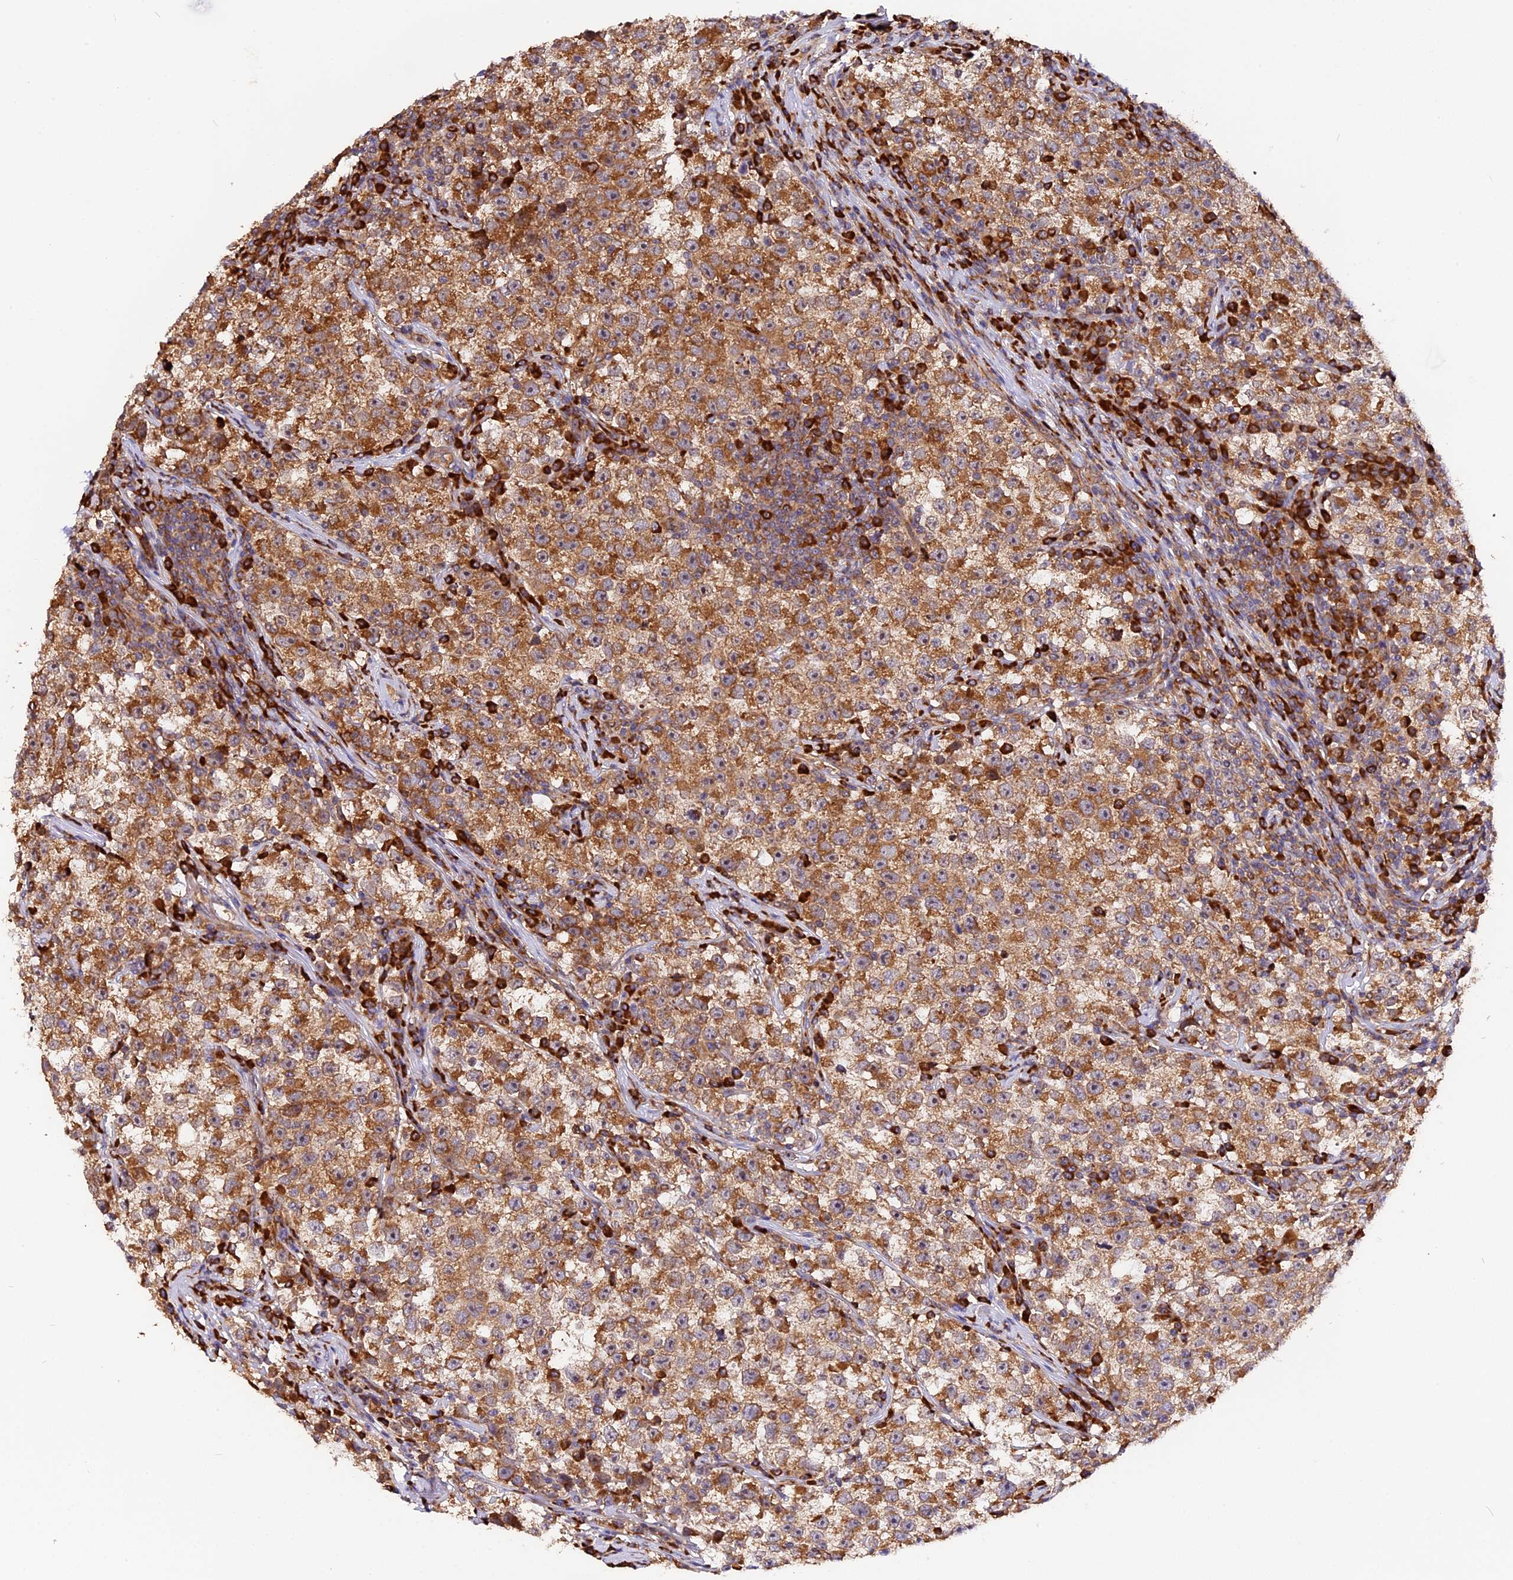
{"staining": {"intensity": "moderate", "quantity": ">75%", "location": "cytoplasmic/membranous"}, "tissue": "testis cancer", "cell_type": "Tumor cells", "image_type": "cancer", "snomed": [{"axis": "morphology", "description": "Seminoma, NOS"}, {"axis": "topography", "description": "Testis"}], "caption": "An immunohistochemistry micrograph of tumor tissue is shown. Protein staining in brown highlights moderate cytoplasmic/membranous positivity in testis cancer within tumor cells.", "gene": "GNPTAB", "patient": {"sex": "male", "age": 22}}